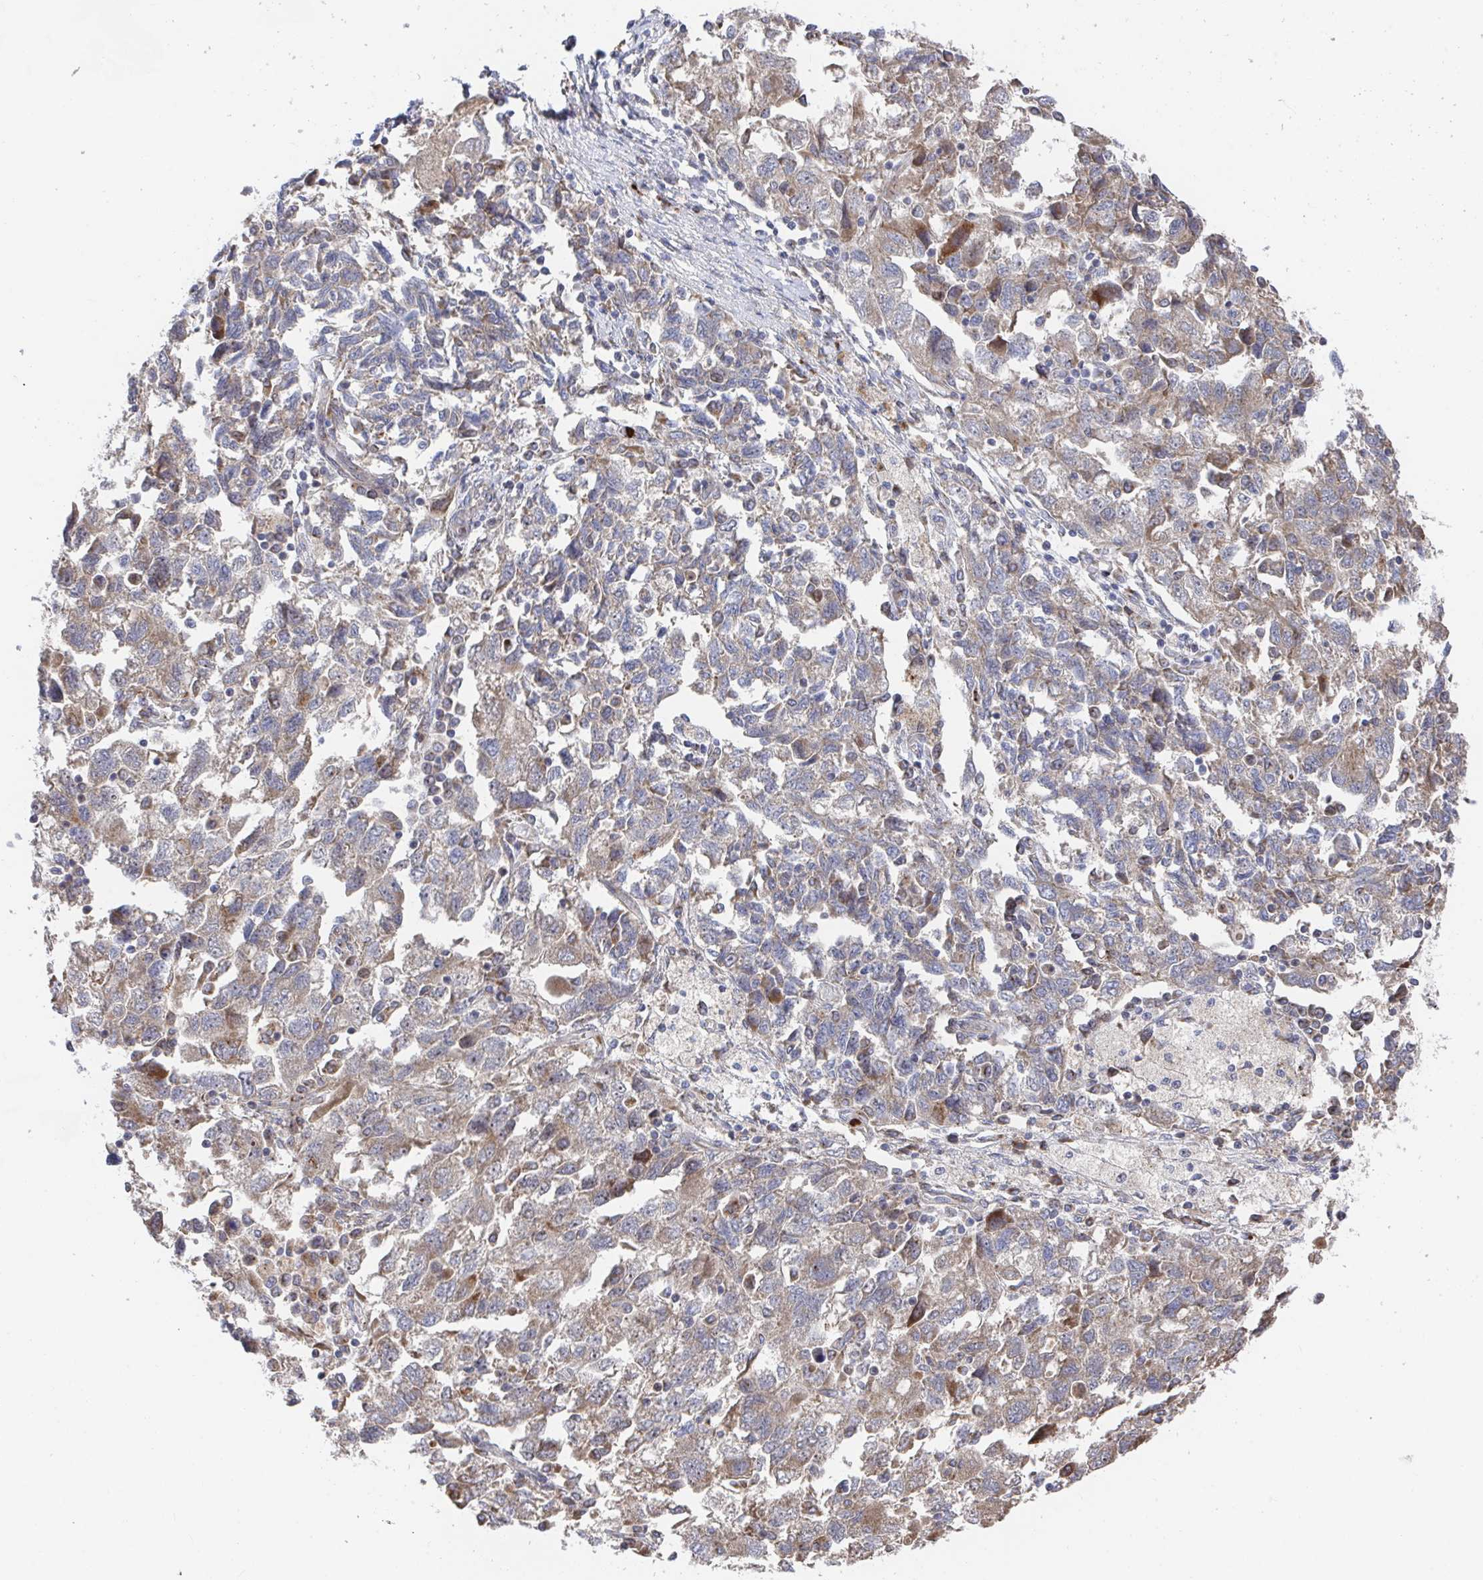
{"staining": {"intensity": "moderate", "quantity": "<25%", "location": "cytoplasmic/membranous"}, "tissue": "ovarian cancer", "cell_type": "Tumor cells", "image_type": "cancer", "snomed": [{"axis": "morphology", "description": "Carcinoma, NOS"}, {"axis": "morphology", "description": "Cystadenocarcinoma, serous, NOS"}, {"axis": "topography", "description": "Ovary"}], "caption": "Immunohistochemistry (IHC) histopathology image of human ovarian cancer stained for a protein (brown), which reveals low levels of moderate cytoplasmic/membranous positivity in about <25% of tumor cells.", "gene": "FJX1", "patient": {"sex": "female", "age": 69}}